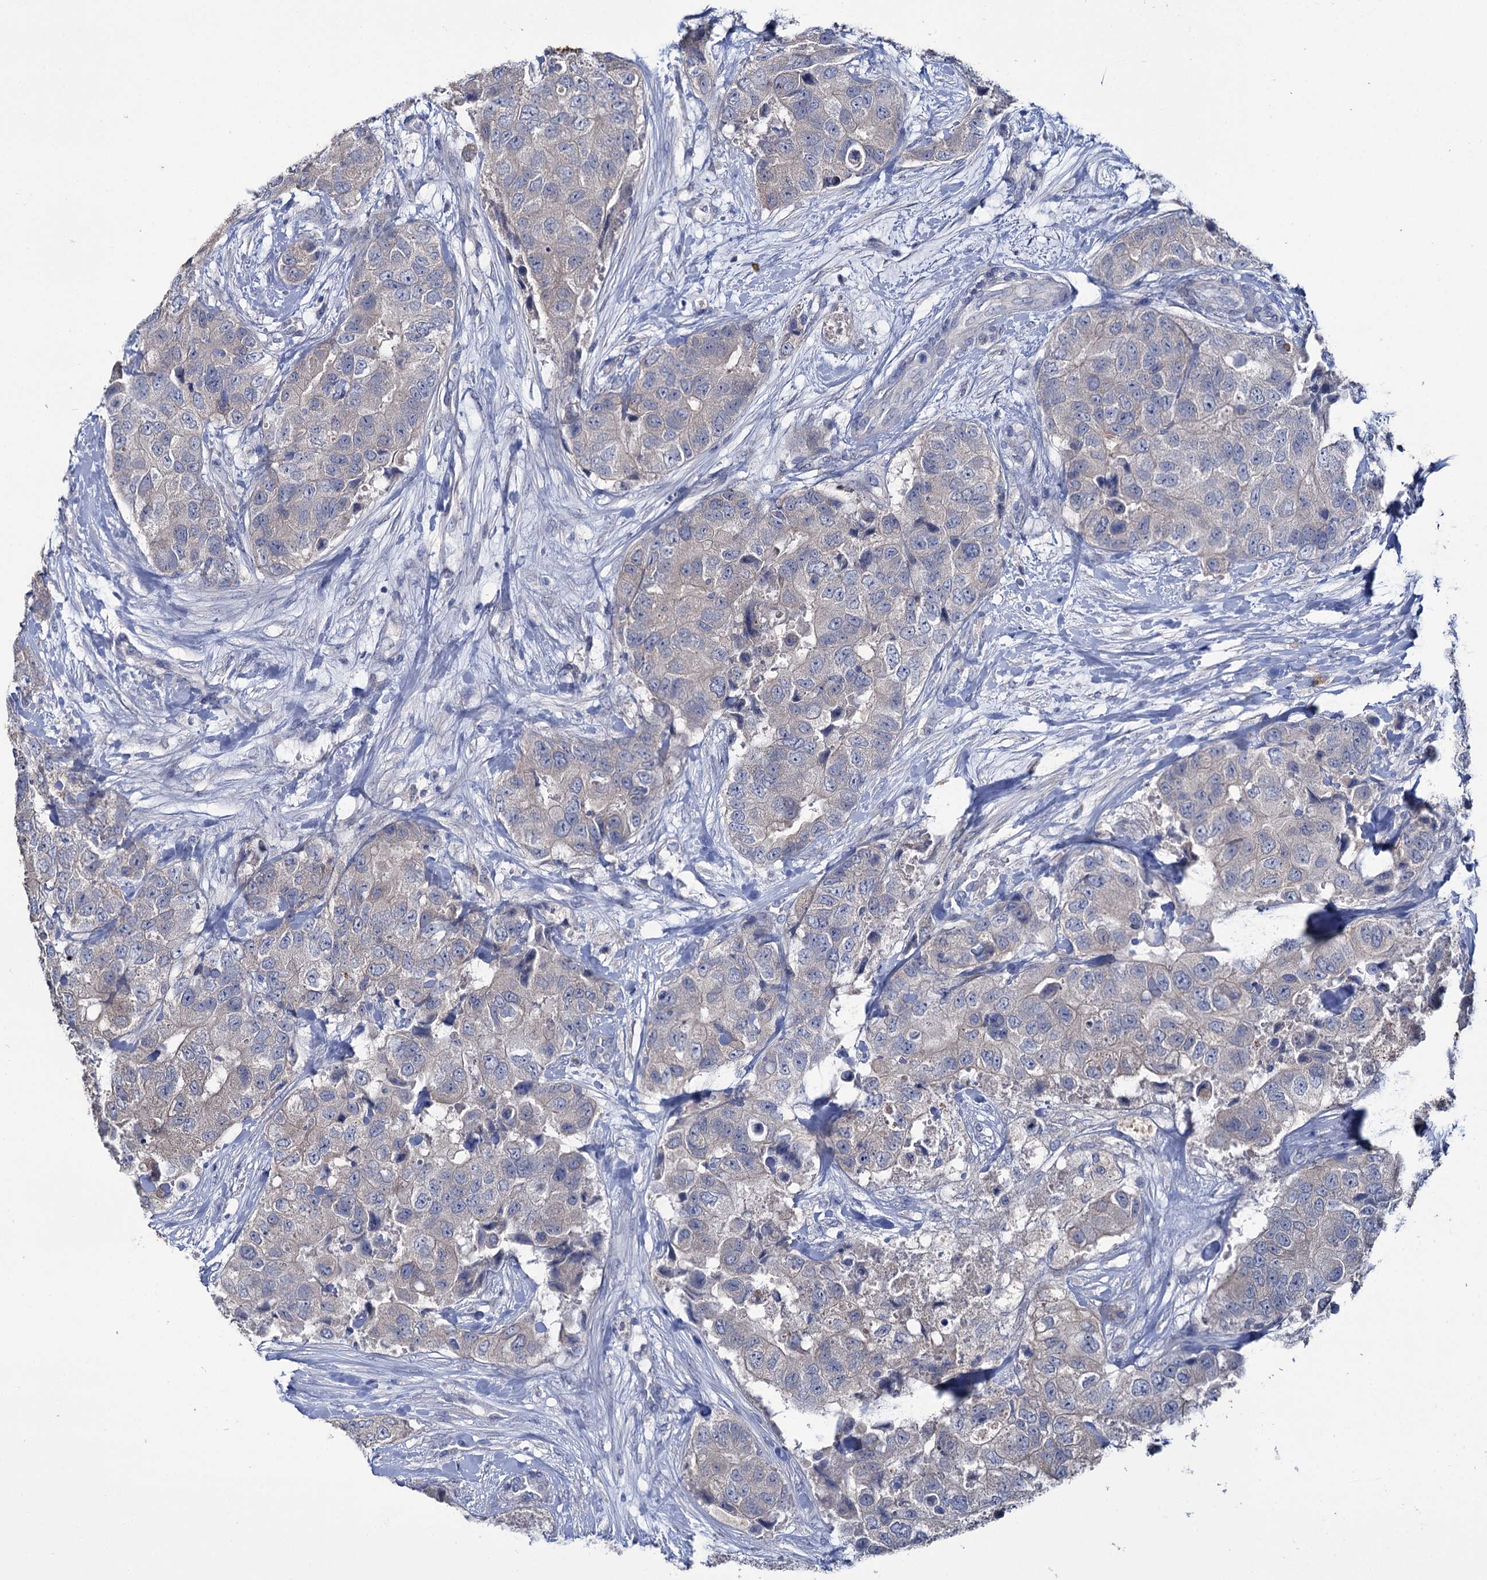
{"staining": {"intensity": "negative", "quantity": "none", "location": "none"}, "tissue": "breast cancer", "cell_type": "Tumor cells", "image_type": "cancer", "snomed": [{"axis": "morphology", "description": "Duct carcinoma"}, {"axis": "topography", "description": "Breast"}], "caption": "Tumor cells show no significant protein positivity in breast invasive ductal carcinoma.", "gene": "LYZL4", "patient": {"sex": "female", "age": 62}}